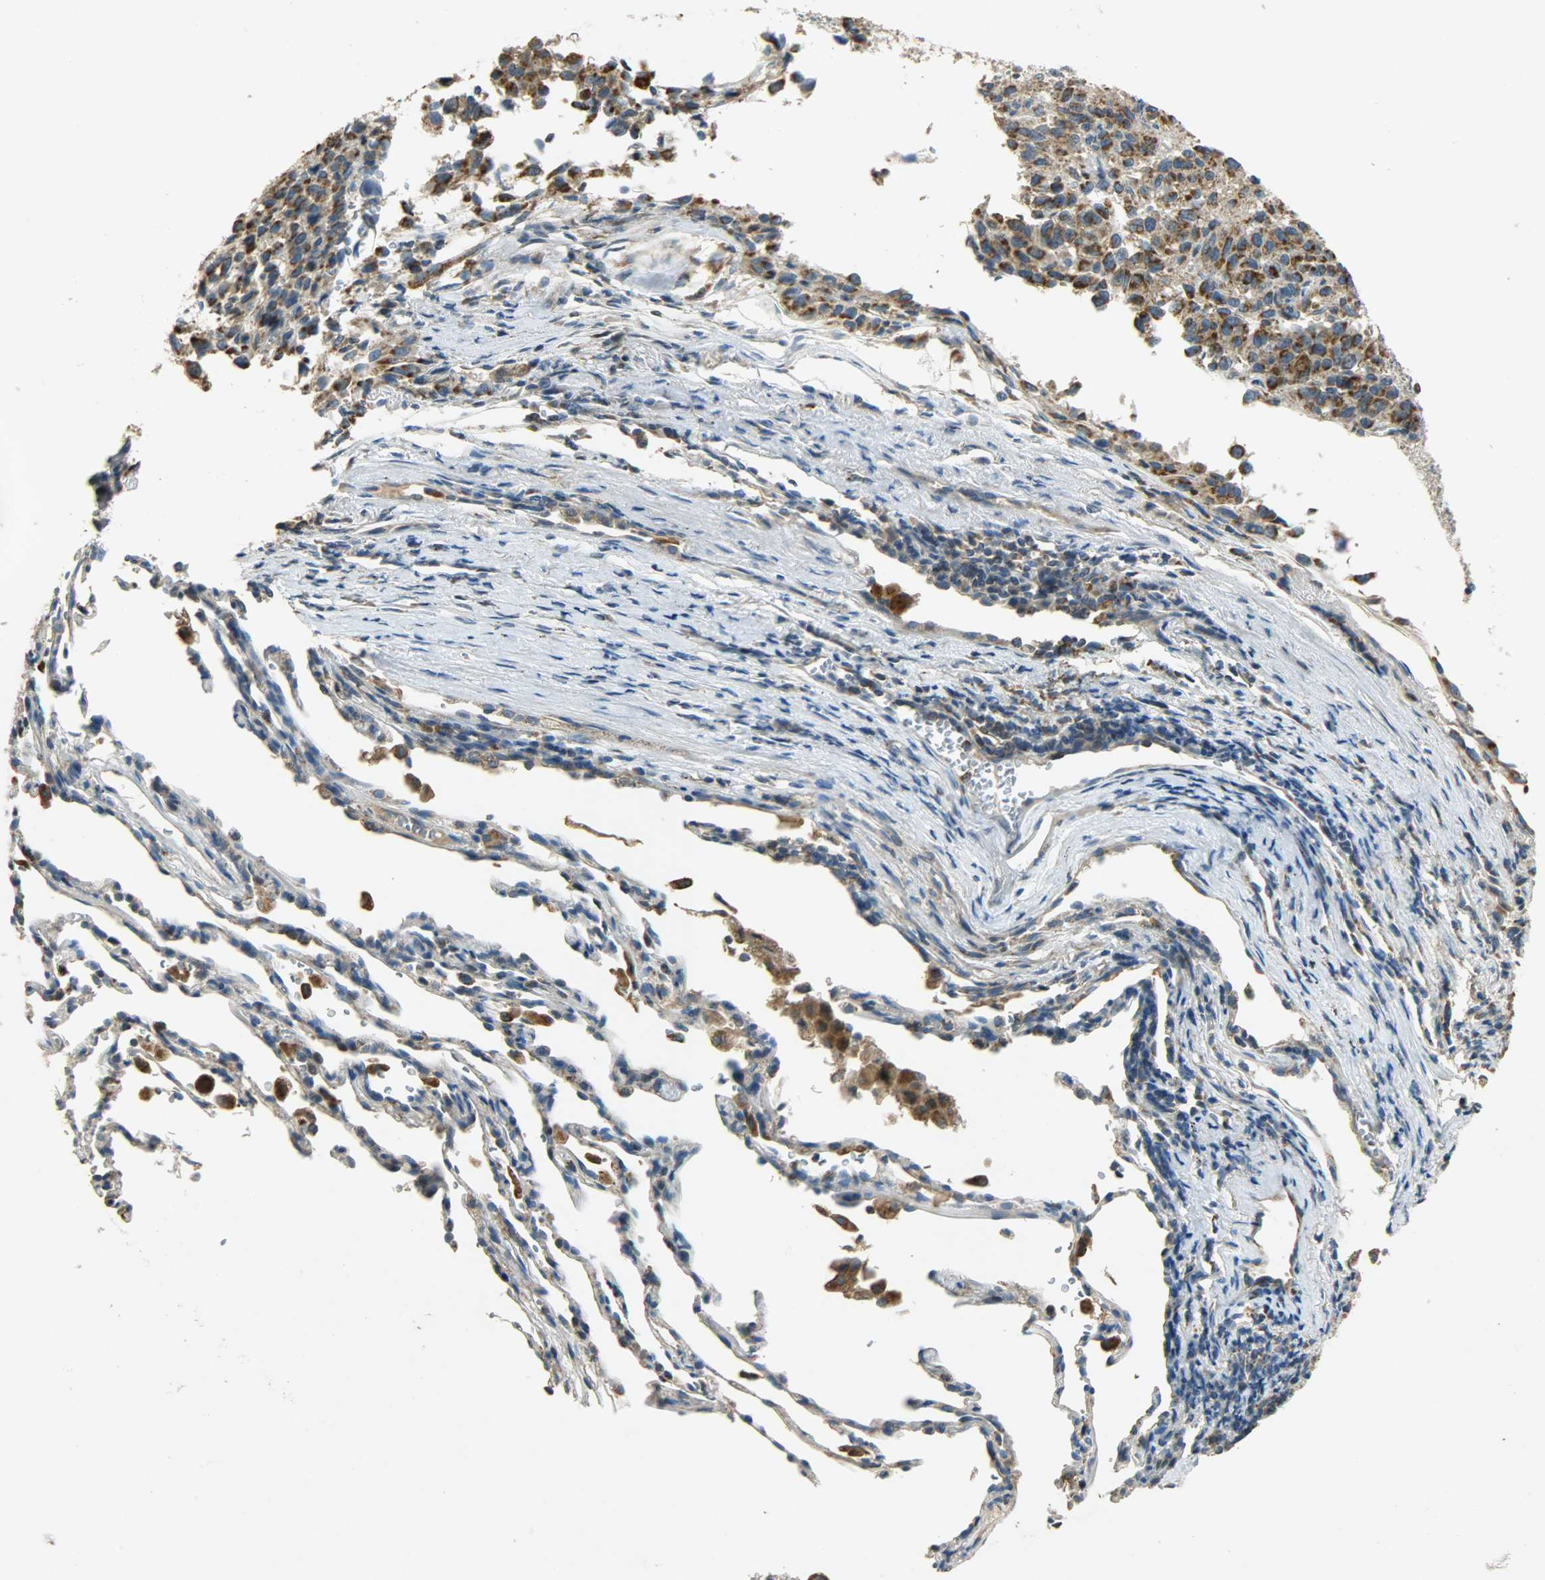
{"staining": {"intensity": "moderate", "quantity": ">75%", "location": "cytoplasmic/membranous"}, "tissue": "melanoma", "cell_type": "Tumor cells", "image_type": "cancer", "snomed": [{"axis": "morphology", "description": "Malignant melanoma, Metastatic site"}, {"axis": "topography", "description": "Lung"}], "caption": "Tumor cells exhibit moderate cytoplasmic/membranous staining in approximately >75% of cells in malignant melanoma (metastatic site). The staining was performed using DAB, with brown indicating positive protein expression. Nuclei are stained blue with hematoxylin.", "gene": "HDHD5", "patient": {"sex": "male", "age": 64}}